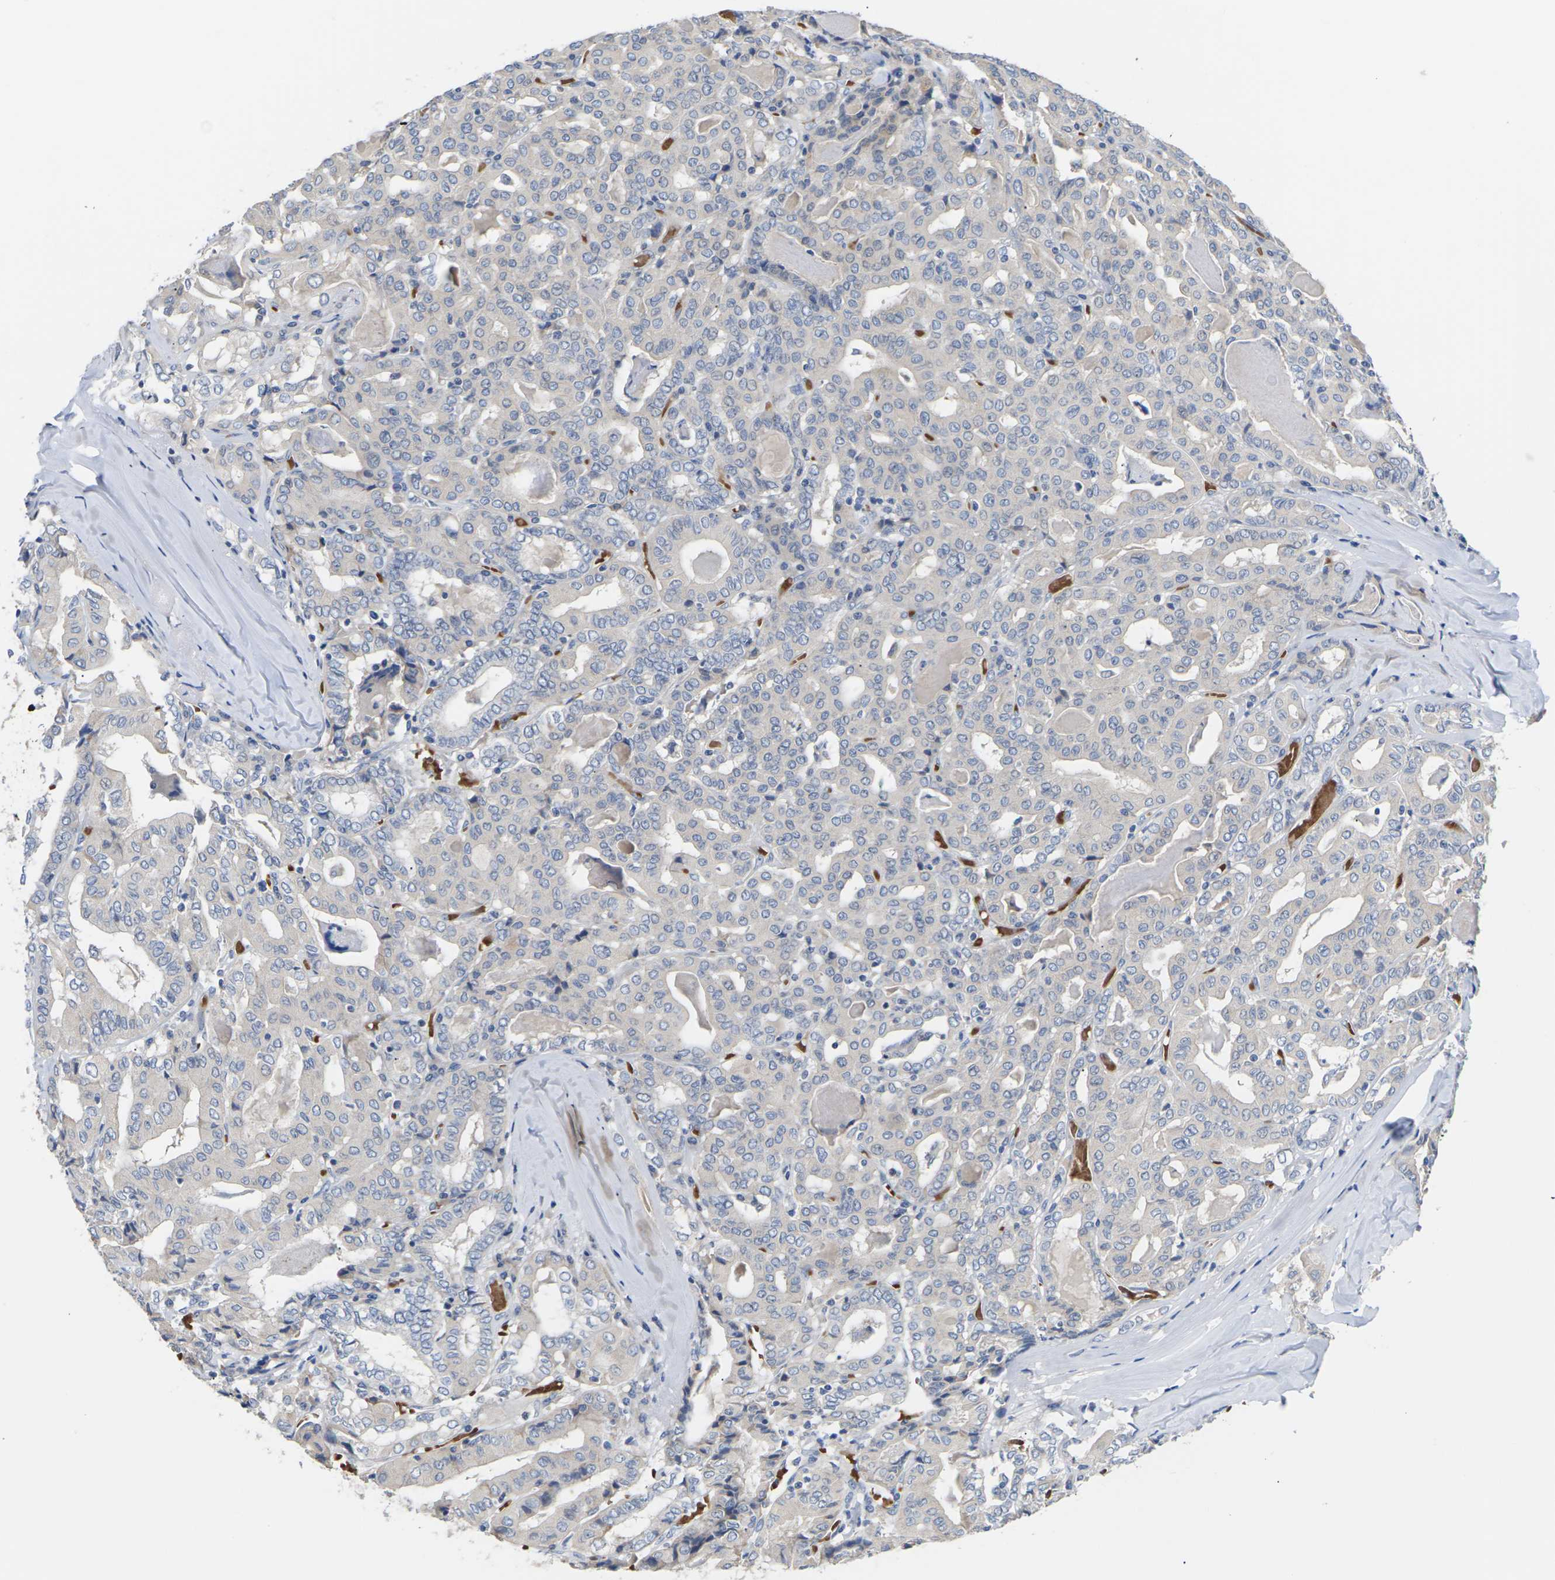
{"staining": {"intensity": "weak", "quantity": ">75%", "location": "cytoplasmic/membranous"}, "tissue": "thyroid cancer", "cell_type": "Tumor cells", "image_type": "cancer", "snomed": [{"axis": "morphology", "description": "Papillary adenocarcinoma, NOS"}, {"axis": "topography", "description": "Thyroid gland"}], "caption": "Immunohistochemical staining of human thyroid papillary adenocarcinoma displays low levels of weak cytoplasmic/membranous staining in approximately >75% of tumor cells. Using DAB (3,3'-diaminobenzidine) (brown) and hematoxylin (blue) stains, captured at high magnification using brightfield microscopy.", "gene": "TMCO4", "patient": {"sex": "female", "age": 42}}